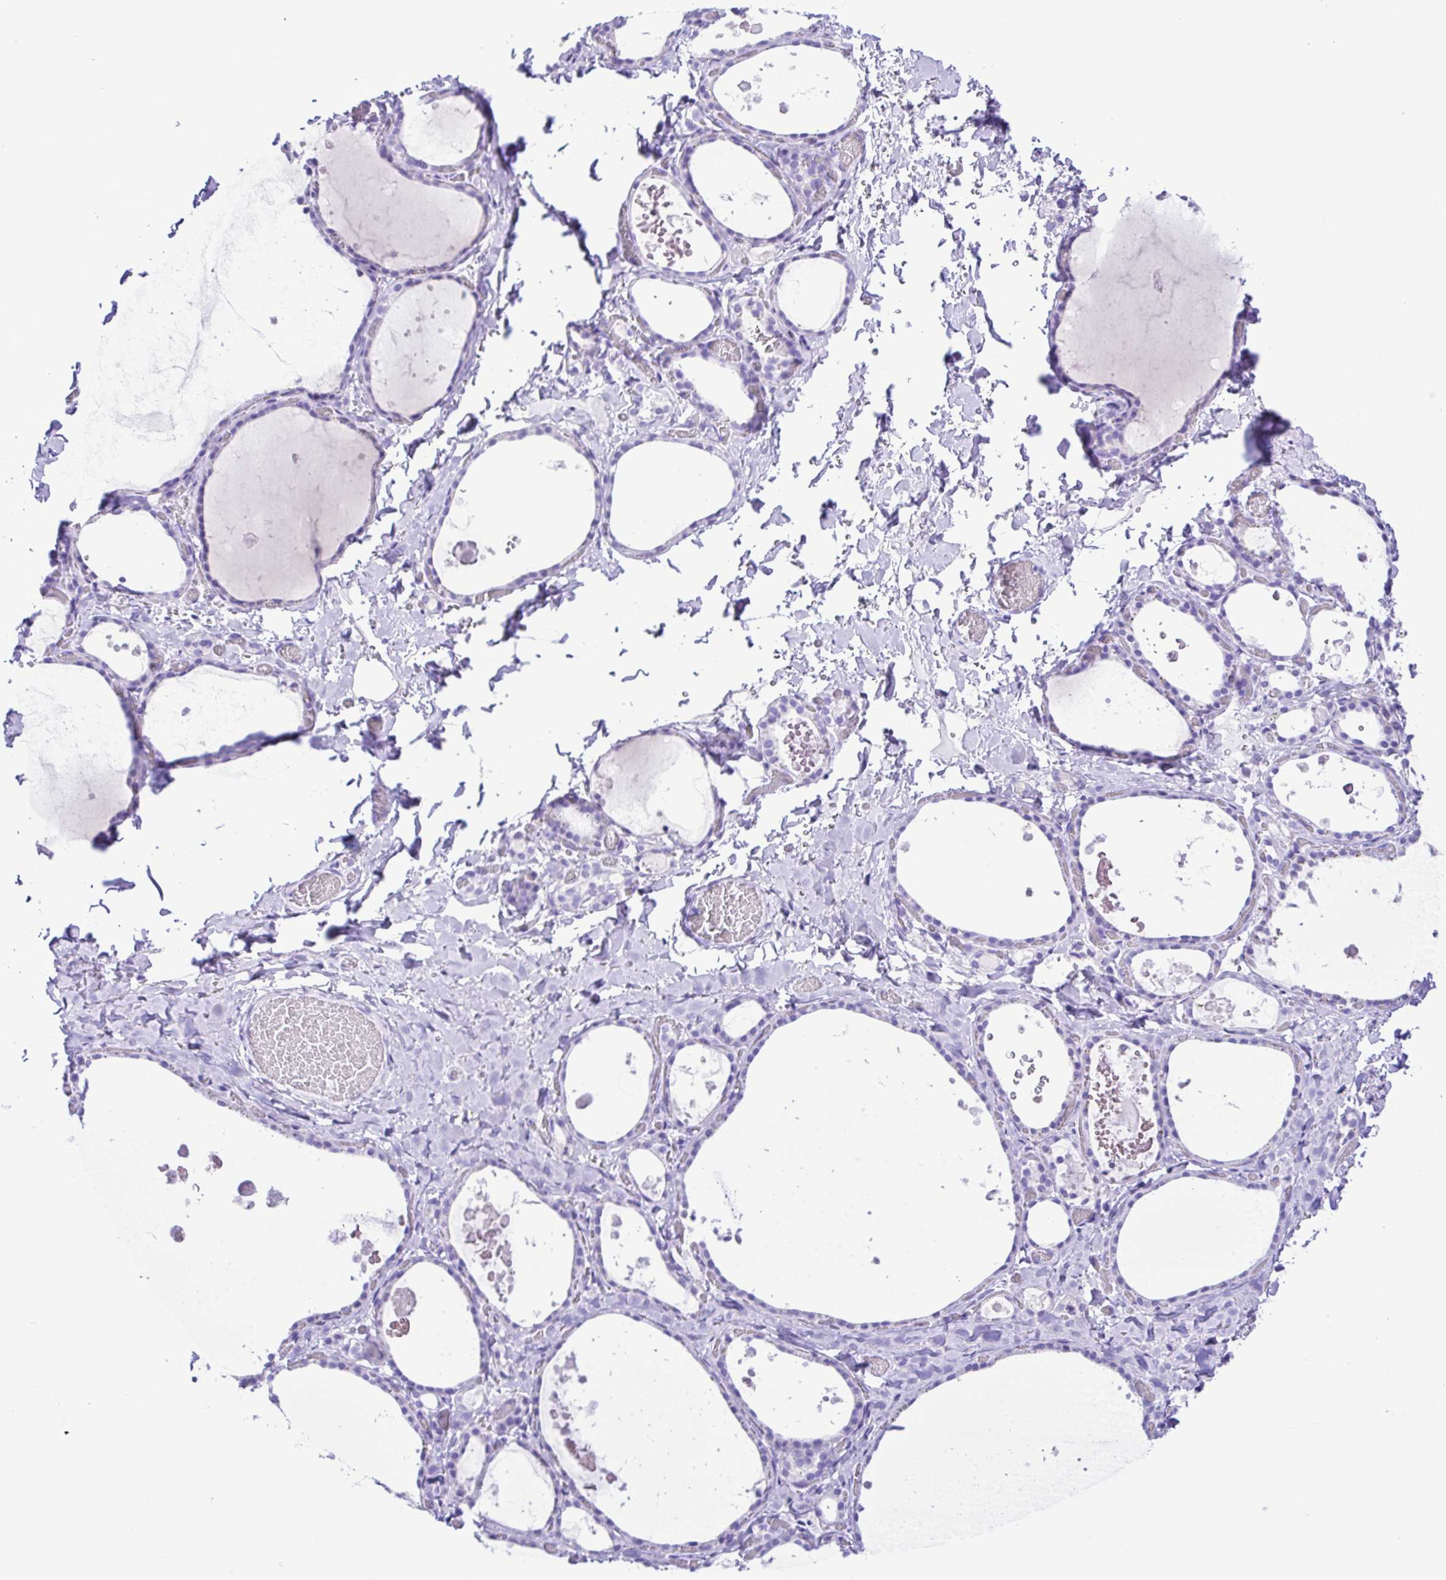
{"staining": {"intensity": "negative", "quantity": "none", "location": "none"}, "tissue": "thyroid gland", "cell_type": "Glandular cells", "image_type": "normal", "snomed": [{"axis": "morphology", "description": "Normal tissue, NOS"}, {"axis": "topography", "description": "Thyroid gland"}], "caption": "The micrograph shows no significant staining in glandular cells of thyroid gland. The staining is performed using DAB brown chromogen with nuclei counter-stained in using hematoxylin.", "gene": "ERP27", "patient": {"sex": "female", "age": 56}}